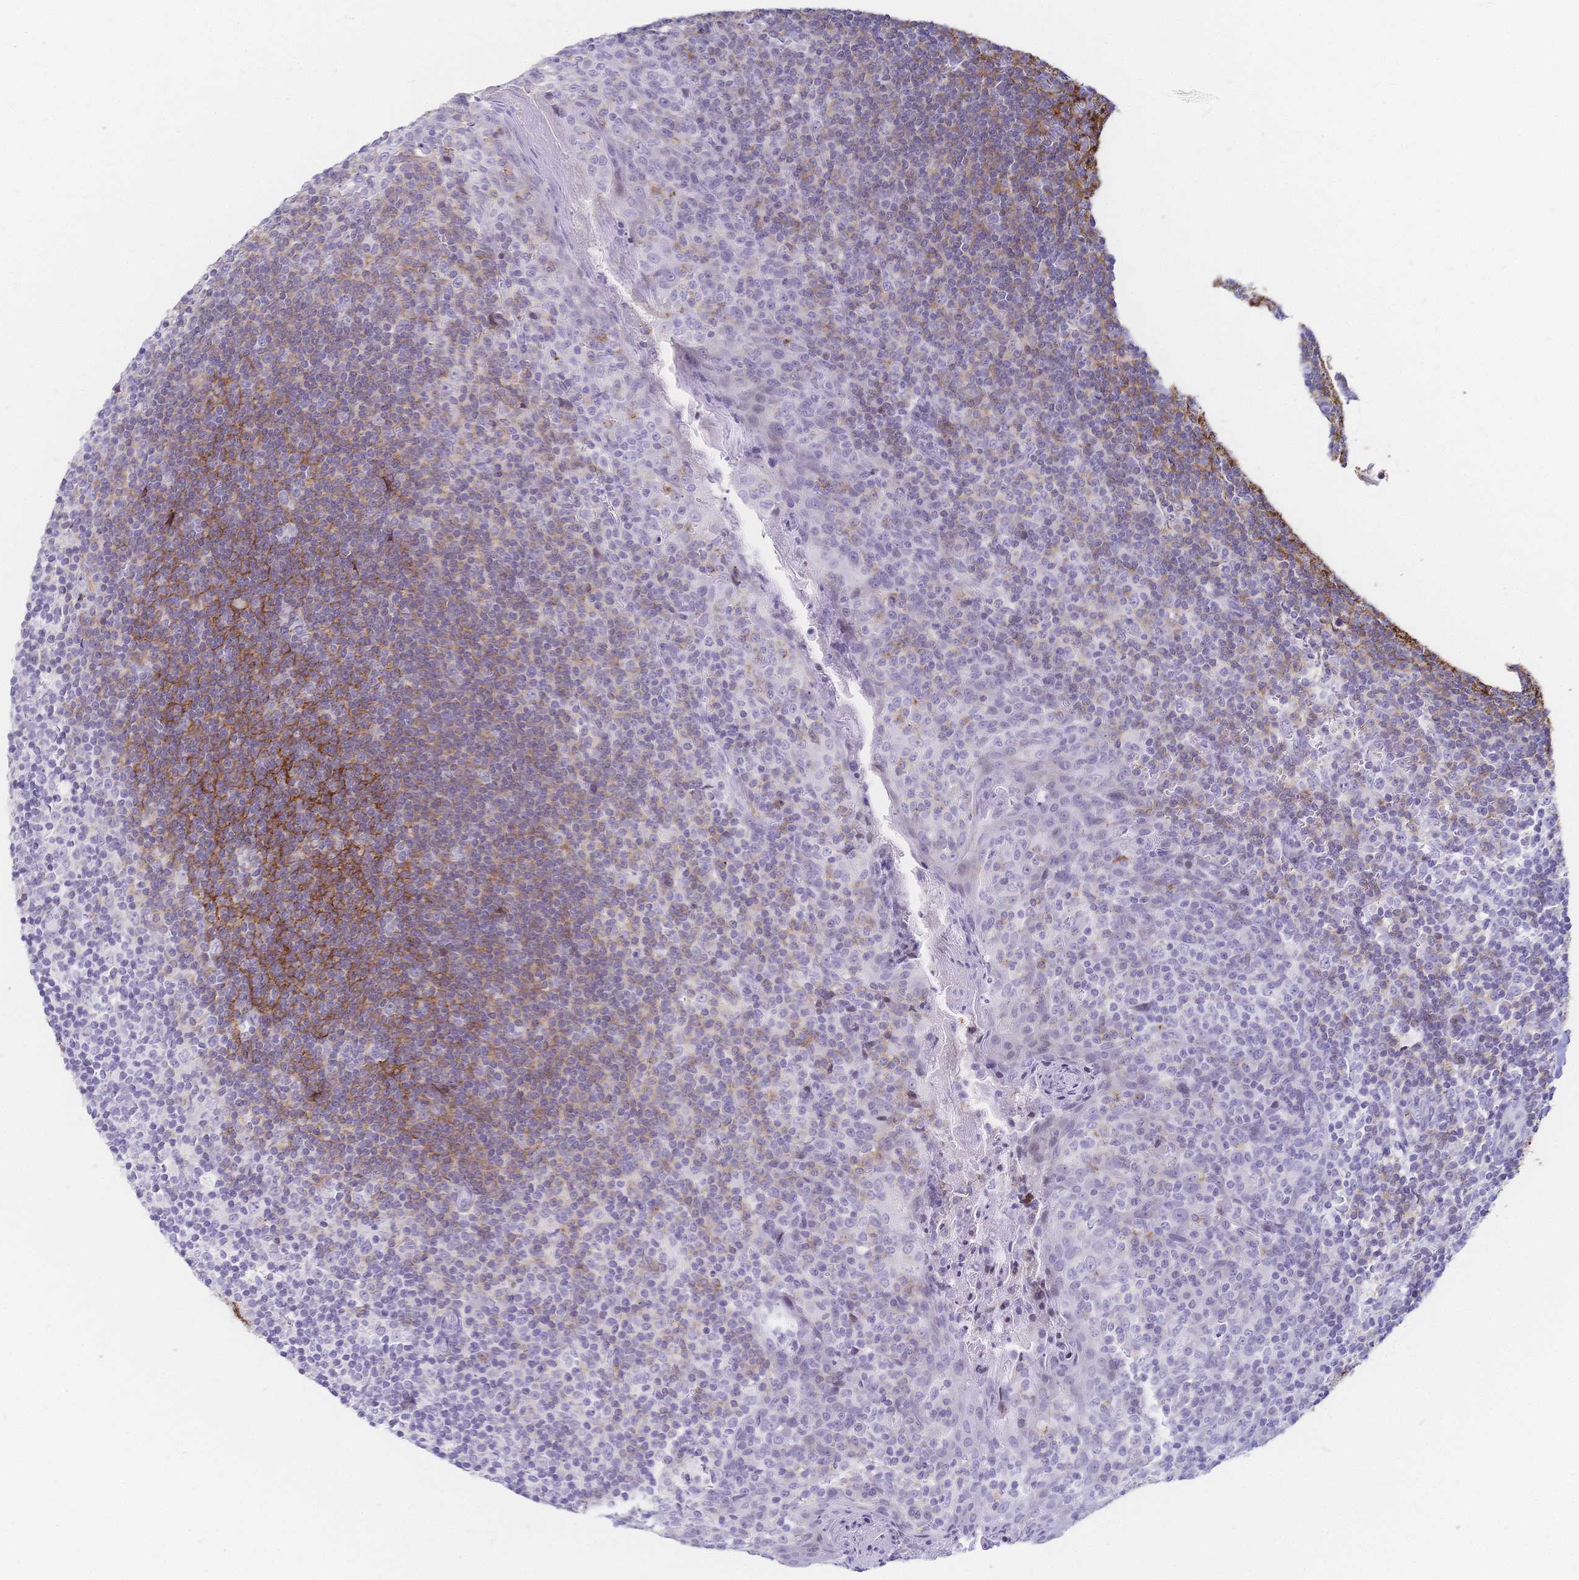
{"staining": {"intensity": "strong", "quantity": ">75%", "location": "cytoplasmic/membranous"}, "tissue": "tonsil", "cell_type": "Germinal center cells", "image_type": "normal", "snomed": [{"axis": "morphology", "description": "Normal tissue, NOS"}, {"axis": "topography", "description": "Tonsil"}], "caption": "This histopathology image shows IHC staining of normal human tonsil, with high strong cytoplasmic/membranous positivity in approximately >75% of germinal center cells.", "gene": "CR2", "patient": {"sex": "male", "age": 27}}